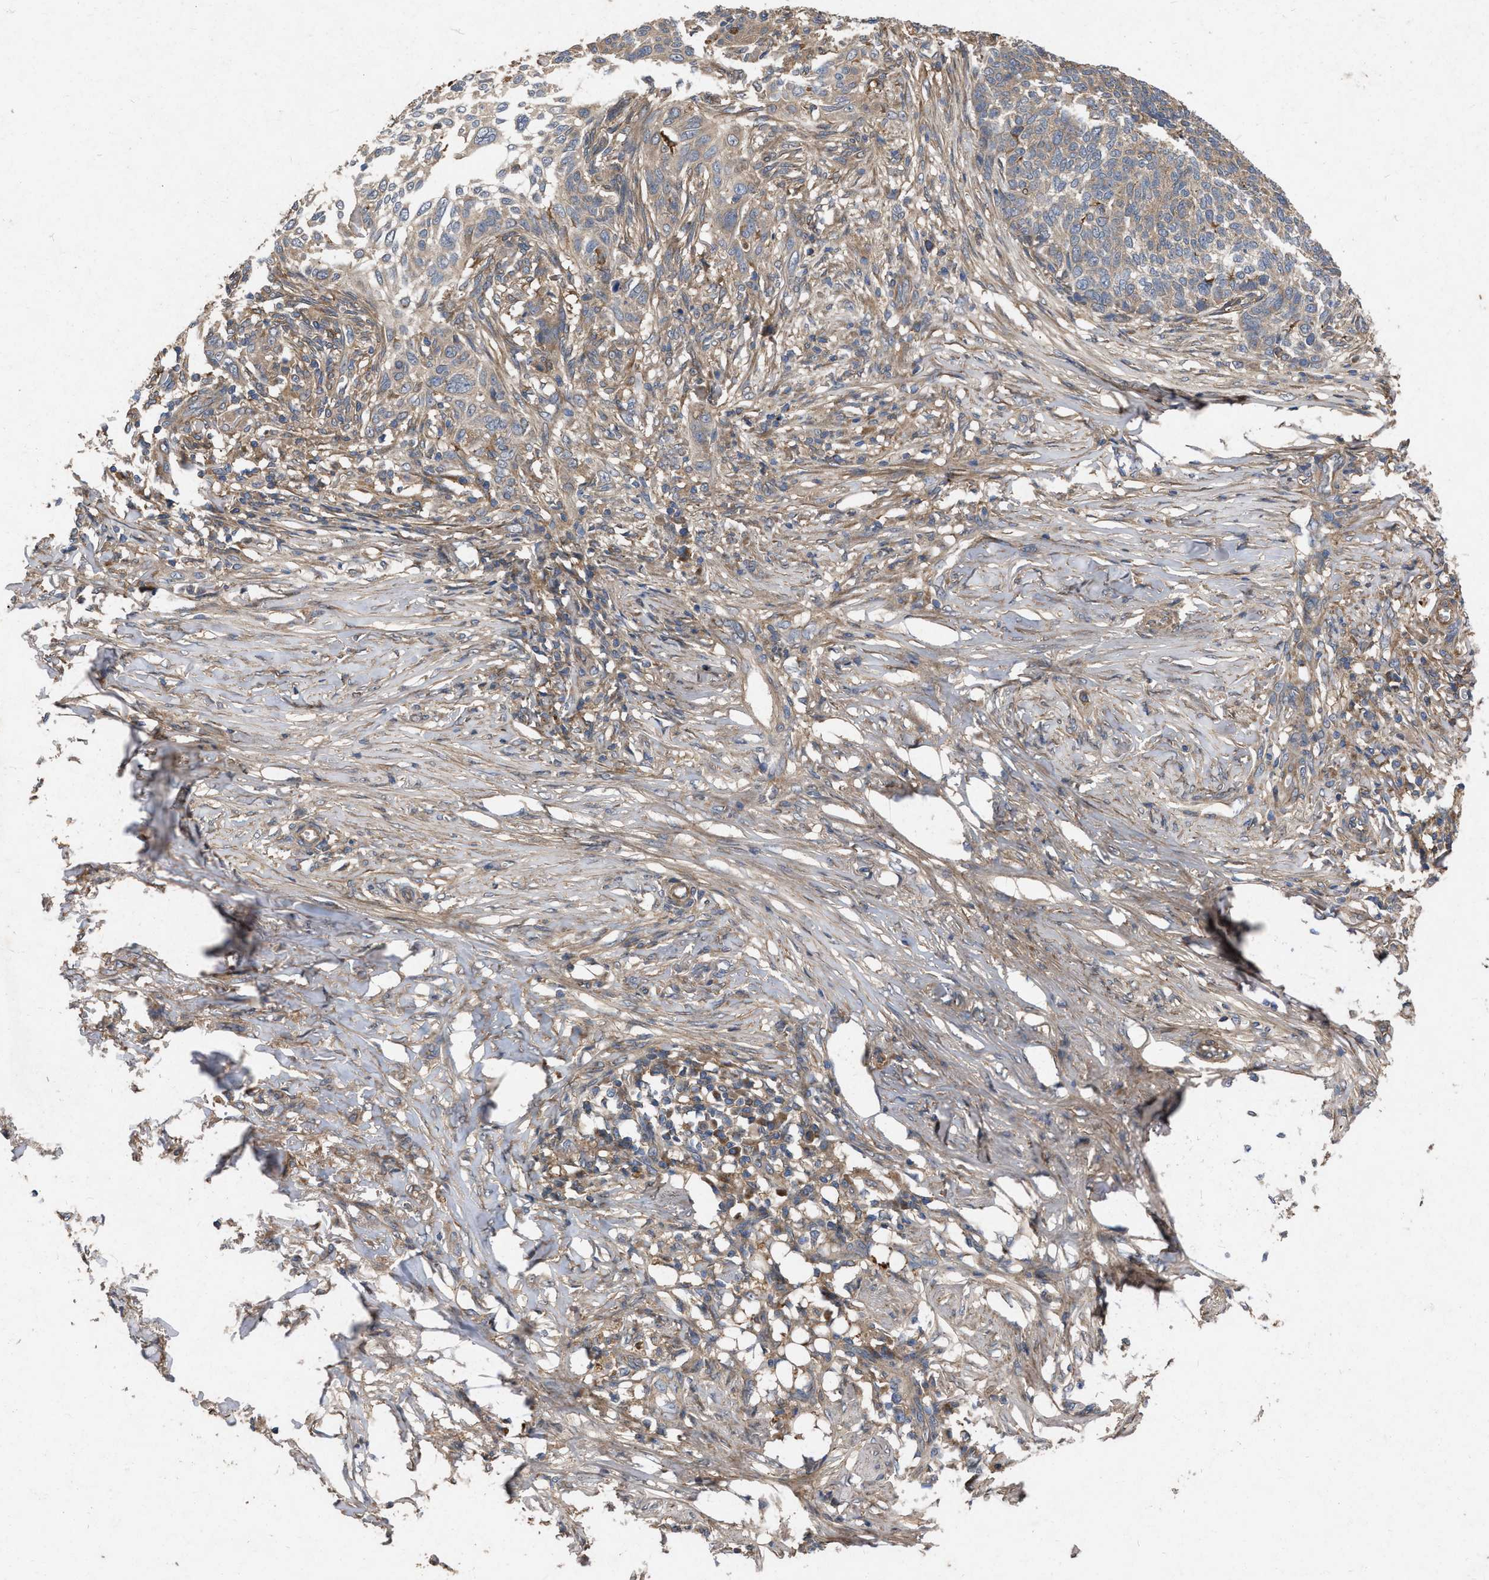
{"staining": {"intensity": "weak", "quantity": "25%-75%", "location": "cytoplasmic/membranous"}, "tissue": "skin cancer", "cell_type": "Tumor cells", "image_type": "cancer", "snomed": [{"axis": "morphology", "description": "Basal cell carcinoma"}, {"axis": "topography", "description": "Skin"}], "caption": "Skin basal cell carcinoma stained with DAB (3,3'-diaminobenzidine) immunohistochemistry (IHC) exhibits low levels of weak cytoplasmic/membranous expression in about 25%-75% of tumor cells.", "gene": "CDKN2C", "patient": {"sex": "male", "age": 85}}